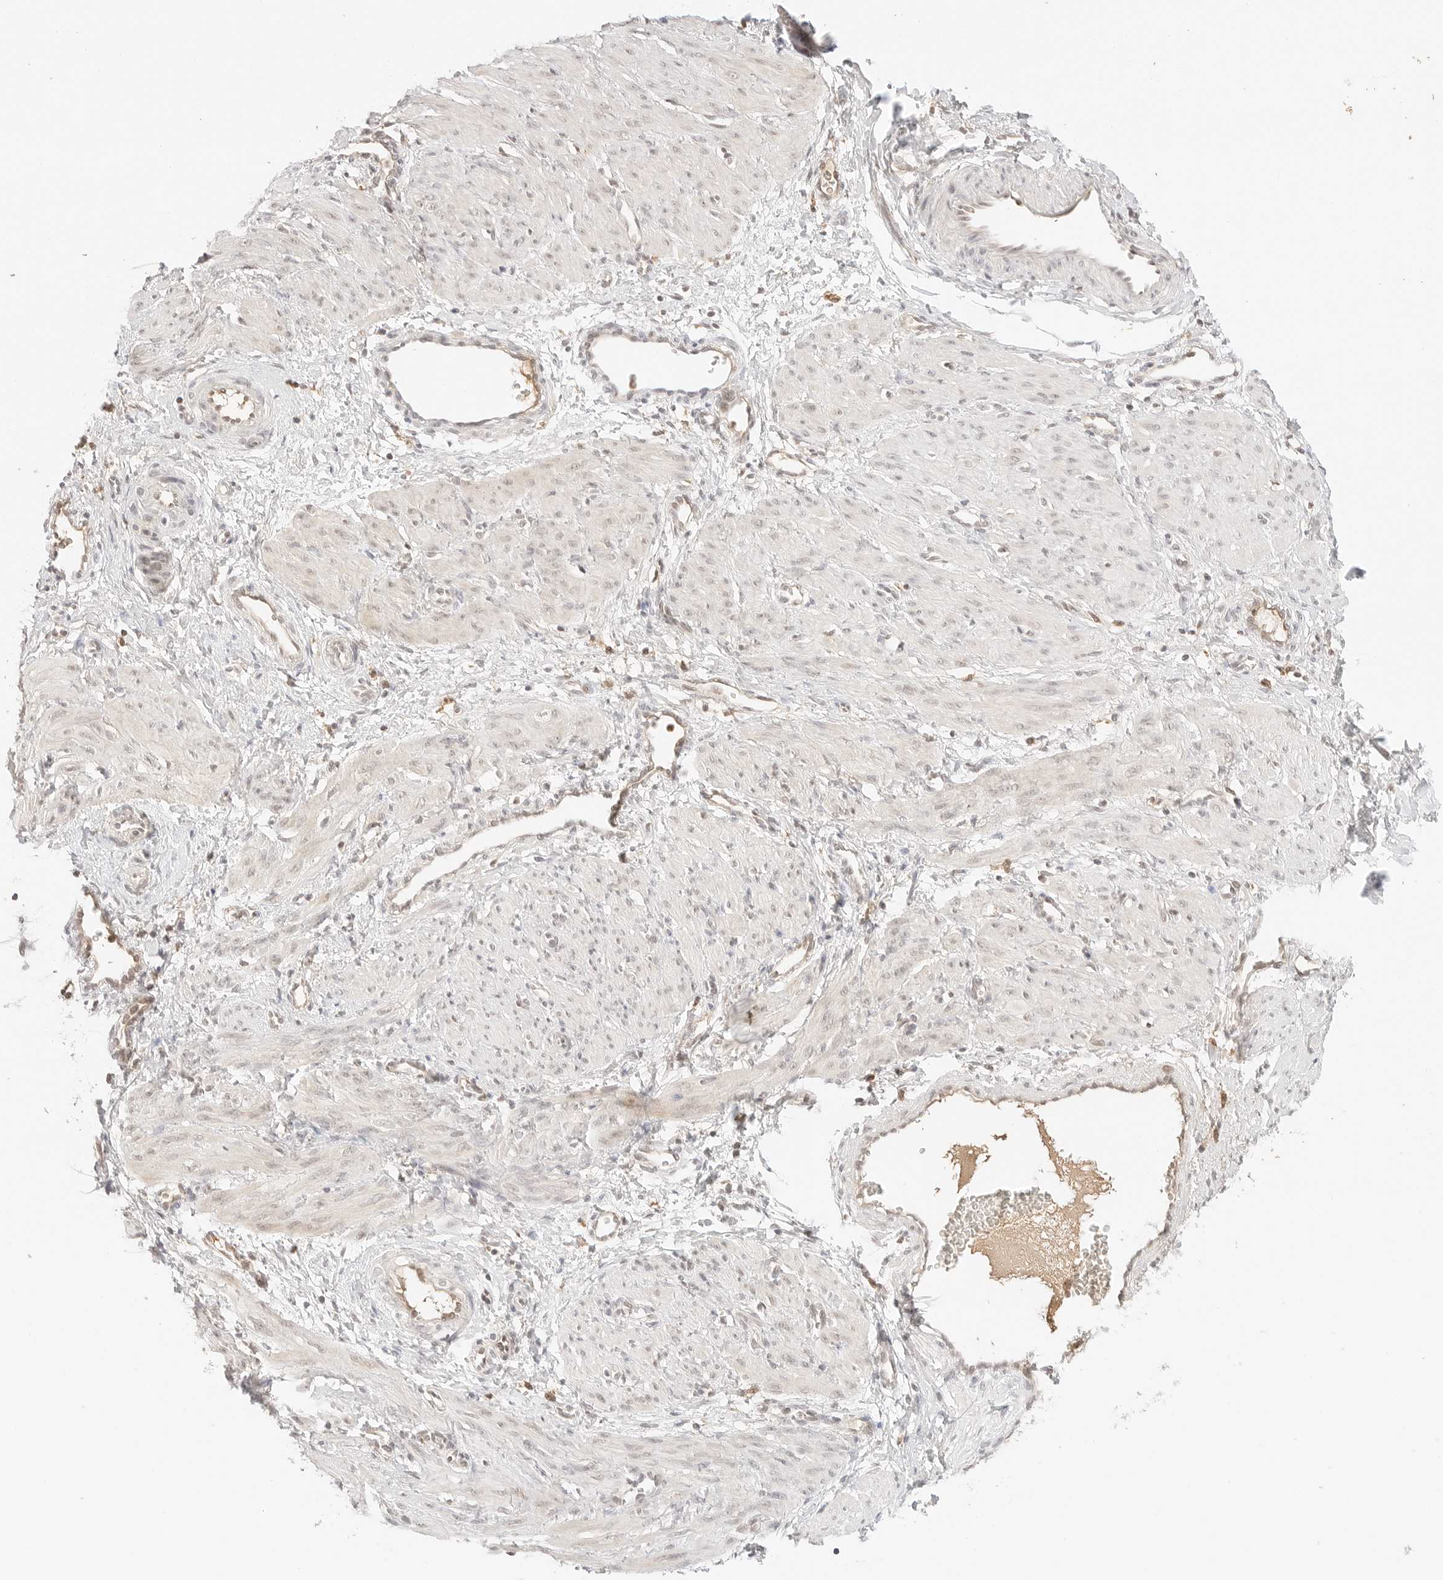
{"staining": {"intensity": "weak", "quantity": "<25%", "location": "cytoplasmic/membranous,nuclear"}, "tissue": "smooth muscle", "cell_type": "Smooth muscle cells", "image_type": "normal", "snomed": [{"axis": "morphology", "description": "Normal tissue, NOS"}, {"axis": "topography", "description": "Endometrium"}], "caption": "Image shows no protein positivity in smooth muscle cells of normal smooth muscle.", "gene": "RPS6KL1", "patient": {"sex": "female", "age": 33}}